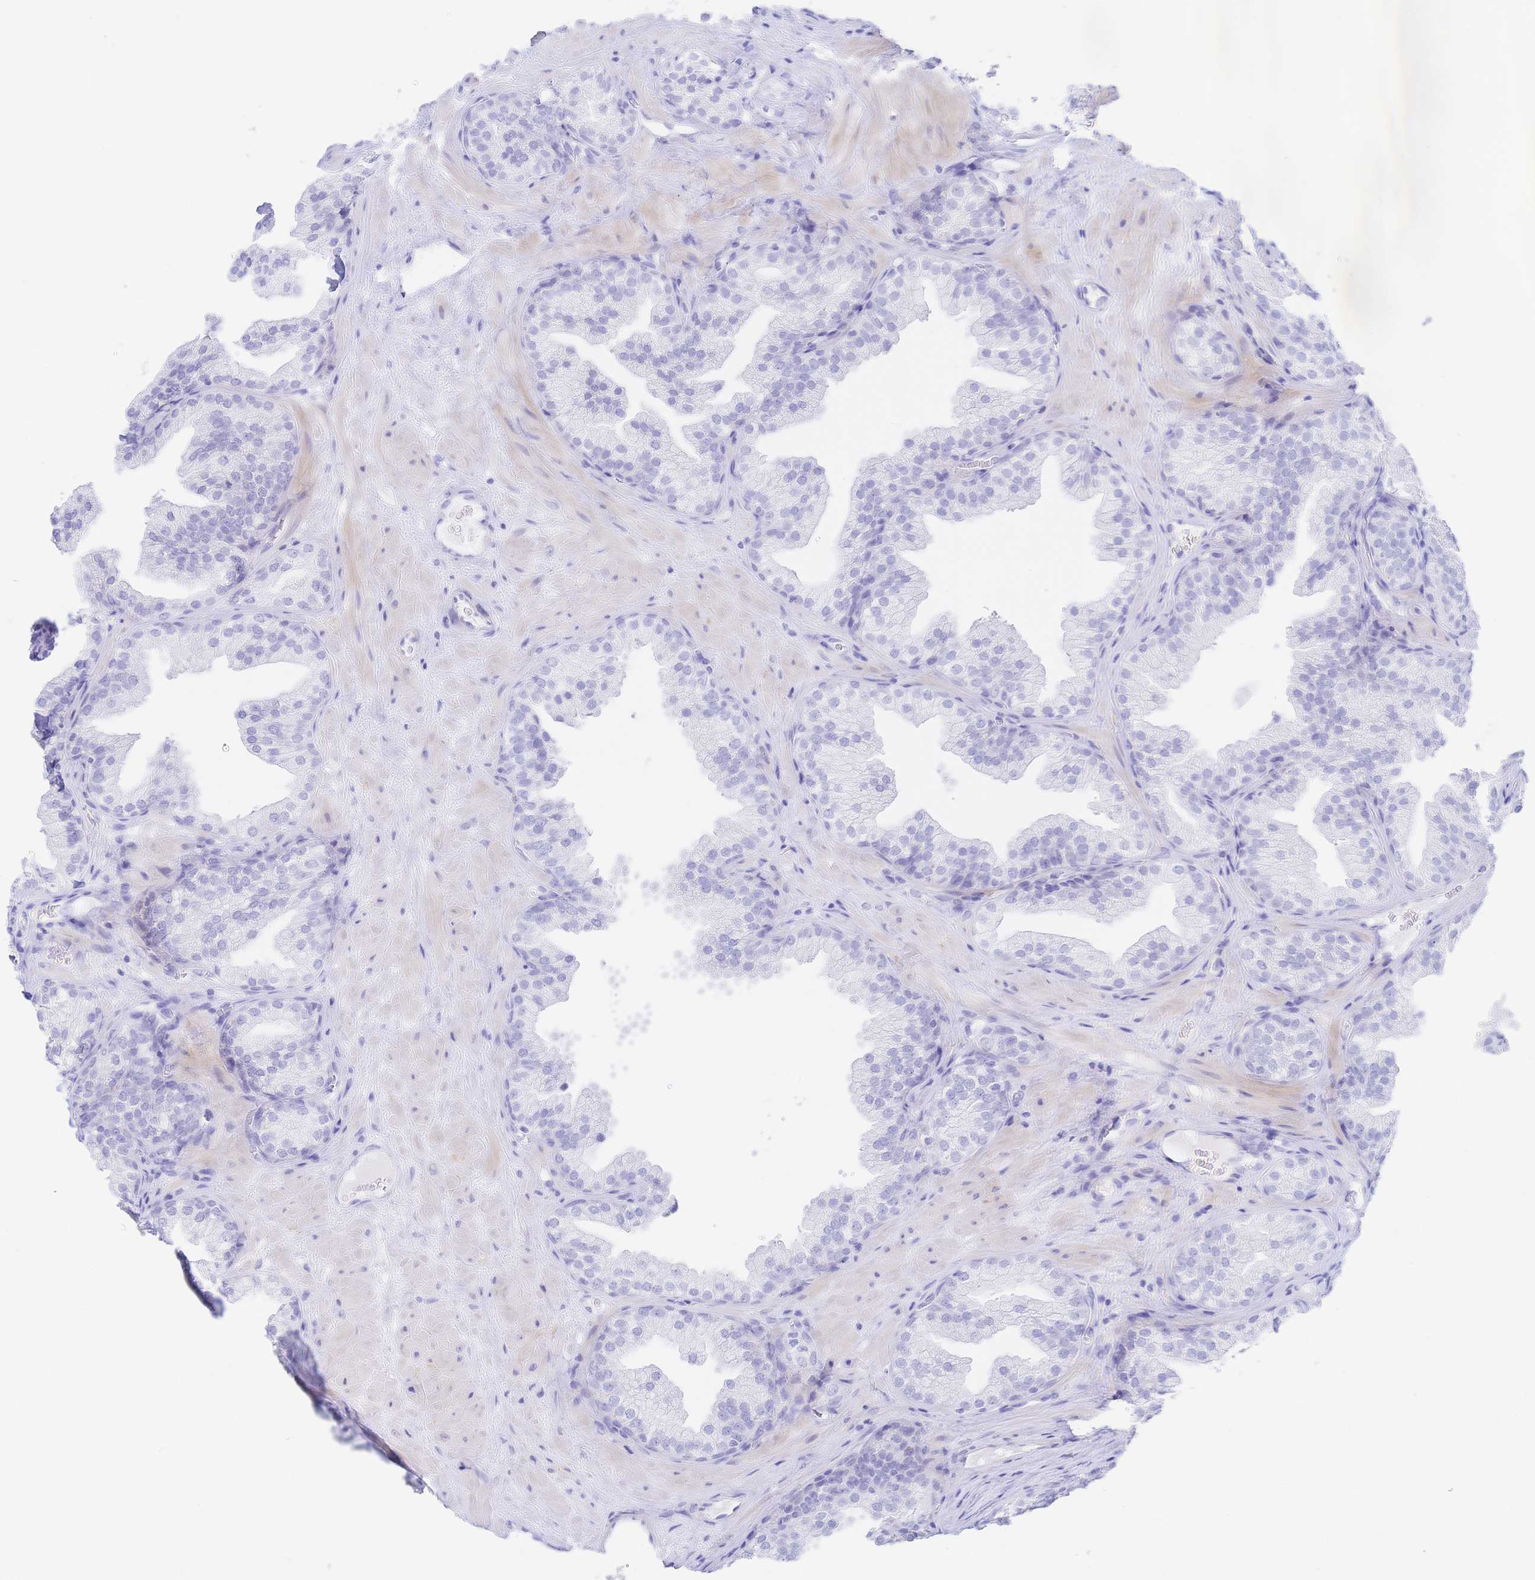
{"staining": {"intensity": "negative", "quantity": "none", "location": "none"}, "tissue": "prostate", "cell_type": "Glandular cells", "image_type": "normal", "snomed": [{"axis": "morphology", "description": "Normal tissue, NOS"}, {"axis": "topography", "description": "Prostate"}], "caption": "The immunohistochemistry (IHC) photomicrograph has no significant positivity in glandular cells of prostate. (Brightfield microscopy of DAB immunohistochemistry at high magnification).", "gene": "KCNH6", "patient": {"sex": "male", "age": 37}}